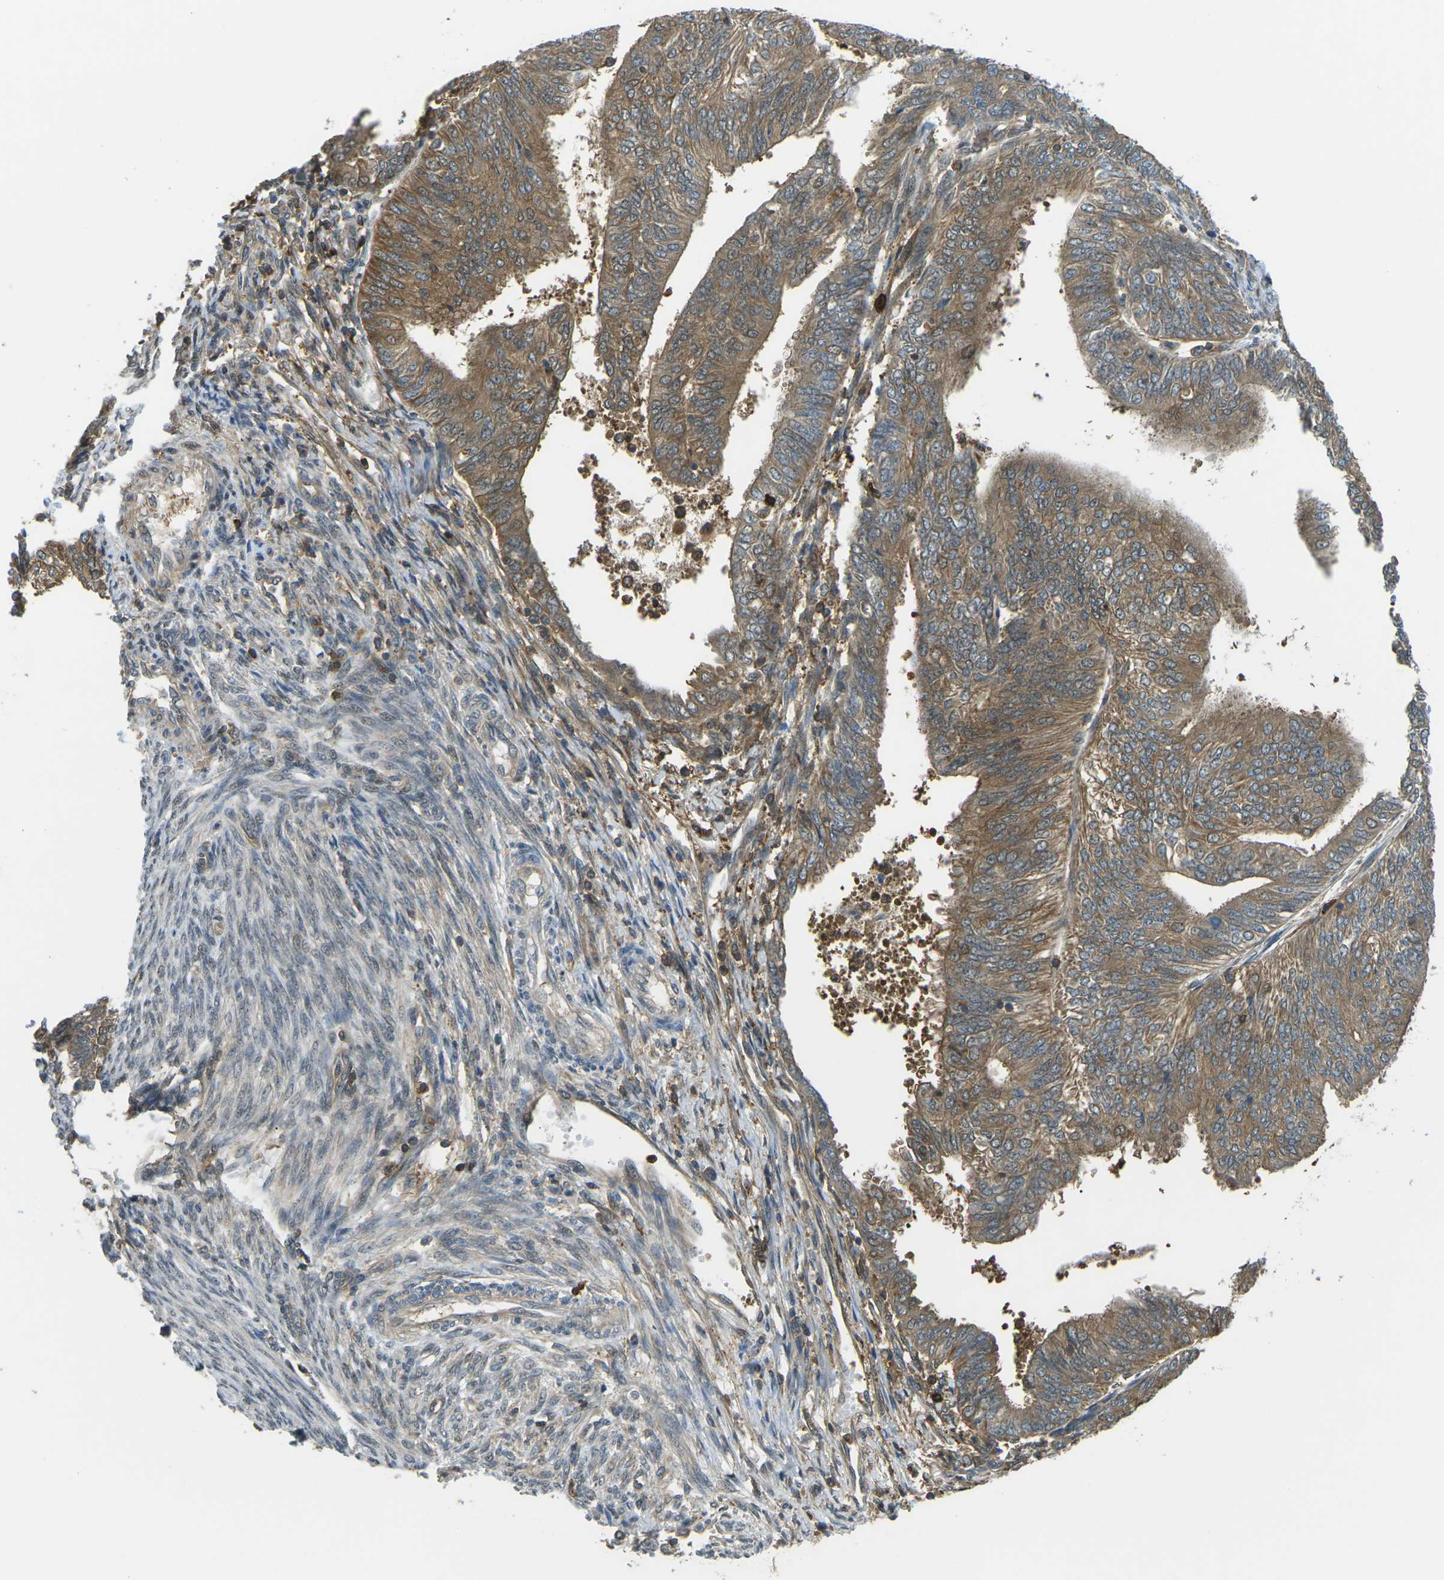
{"staining": {"intensity": "moderate", "quantity": ">75%", "location": "cytoplasmic/membranous"}, "tissue": "endometrial cancer", "cell_type": "Tumor cells", "image_type": "cancer", "snomed": [{"axis": "morphology", "description": "Adenocarcinoma, NOS"}, {"axis": "topography", "description": "Endometrium"}], "caption": "IHC photomicrograph of neoplastic tissue: human endometrial cancer (adenocarcinoma) stained using immunohistochemistry reveals medium levels of moderate protein expression localized specifically in the cytoplasmic/membranous of tumor cells, appearing as a cytoplasmic/membranous brown color.", "gene": "PIEZO2", "patient": {"sex": "female", "age": 58}}